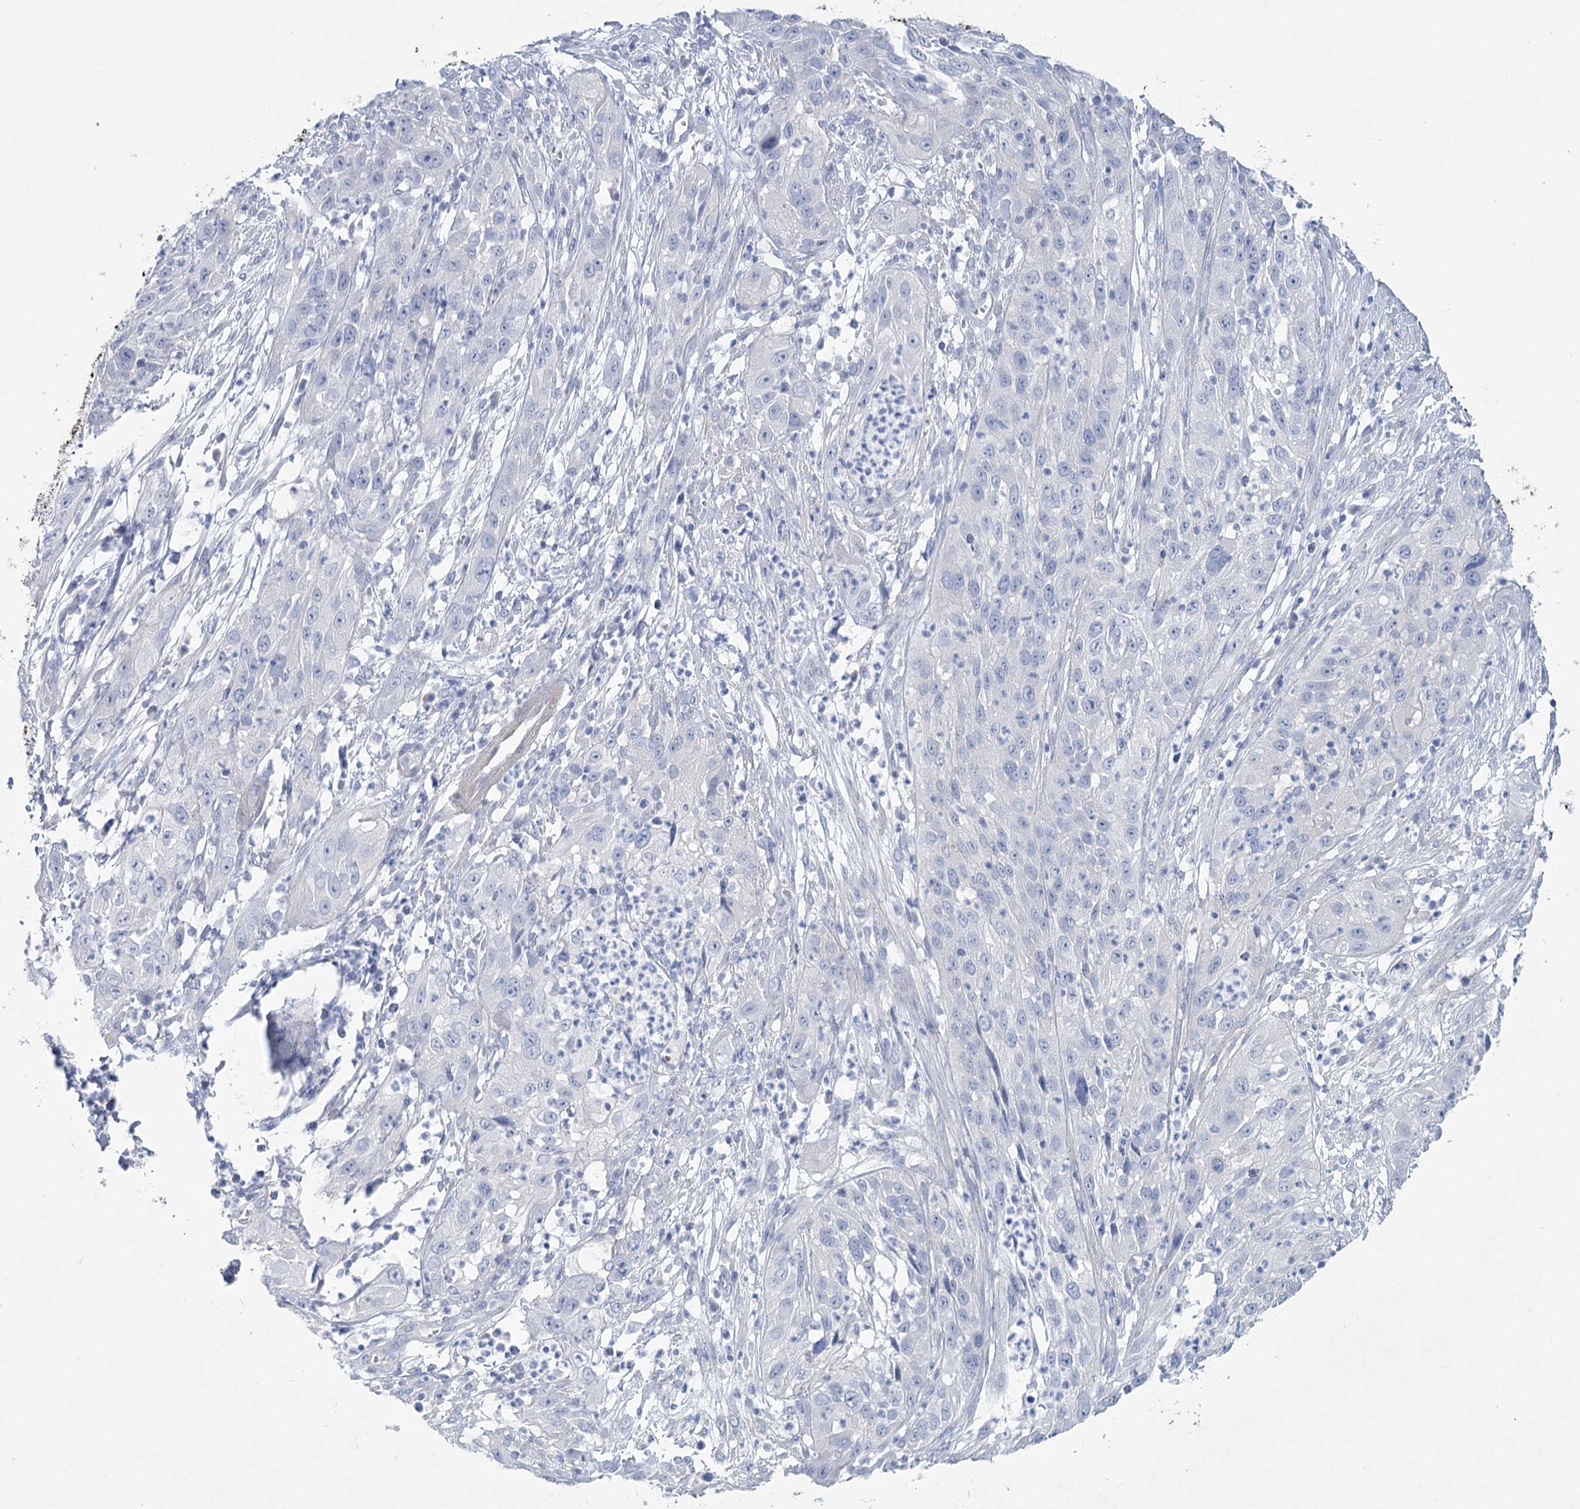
{"staining": {"intensity": "negative", "quantity": "none", "location": "none"}, "tissue": "cervical cancer", "cell_type": "Tumor cells", "image_type": "cancer", "snomed": [{"axis": "morphology", "description": "Squamous cell carcinoma, NOS"}, {"axis": "topography", "description": "Cervix"}], "caption": "The micrograph exhibits no significant positivity in tumor cells of cervical cancer (squamous cell carcinoma). (DAB immunohistochemistry, high magnification).", "gene": "CCDC88A", "patient": {"sex": "female", "age": 32}}